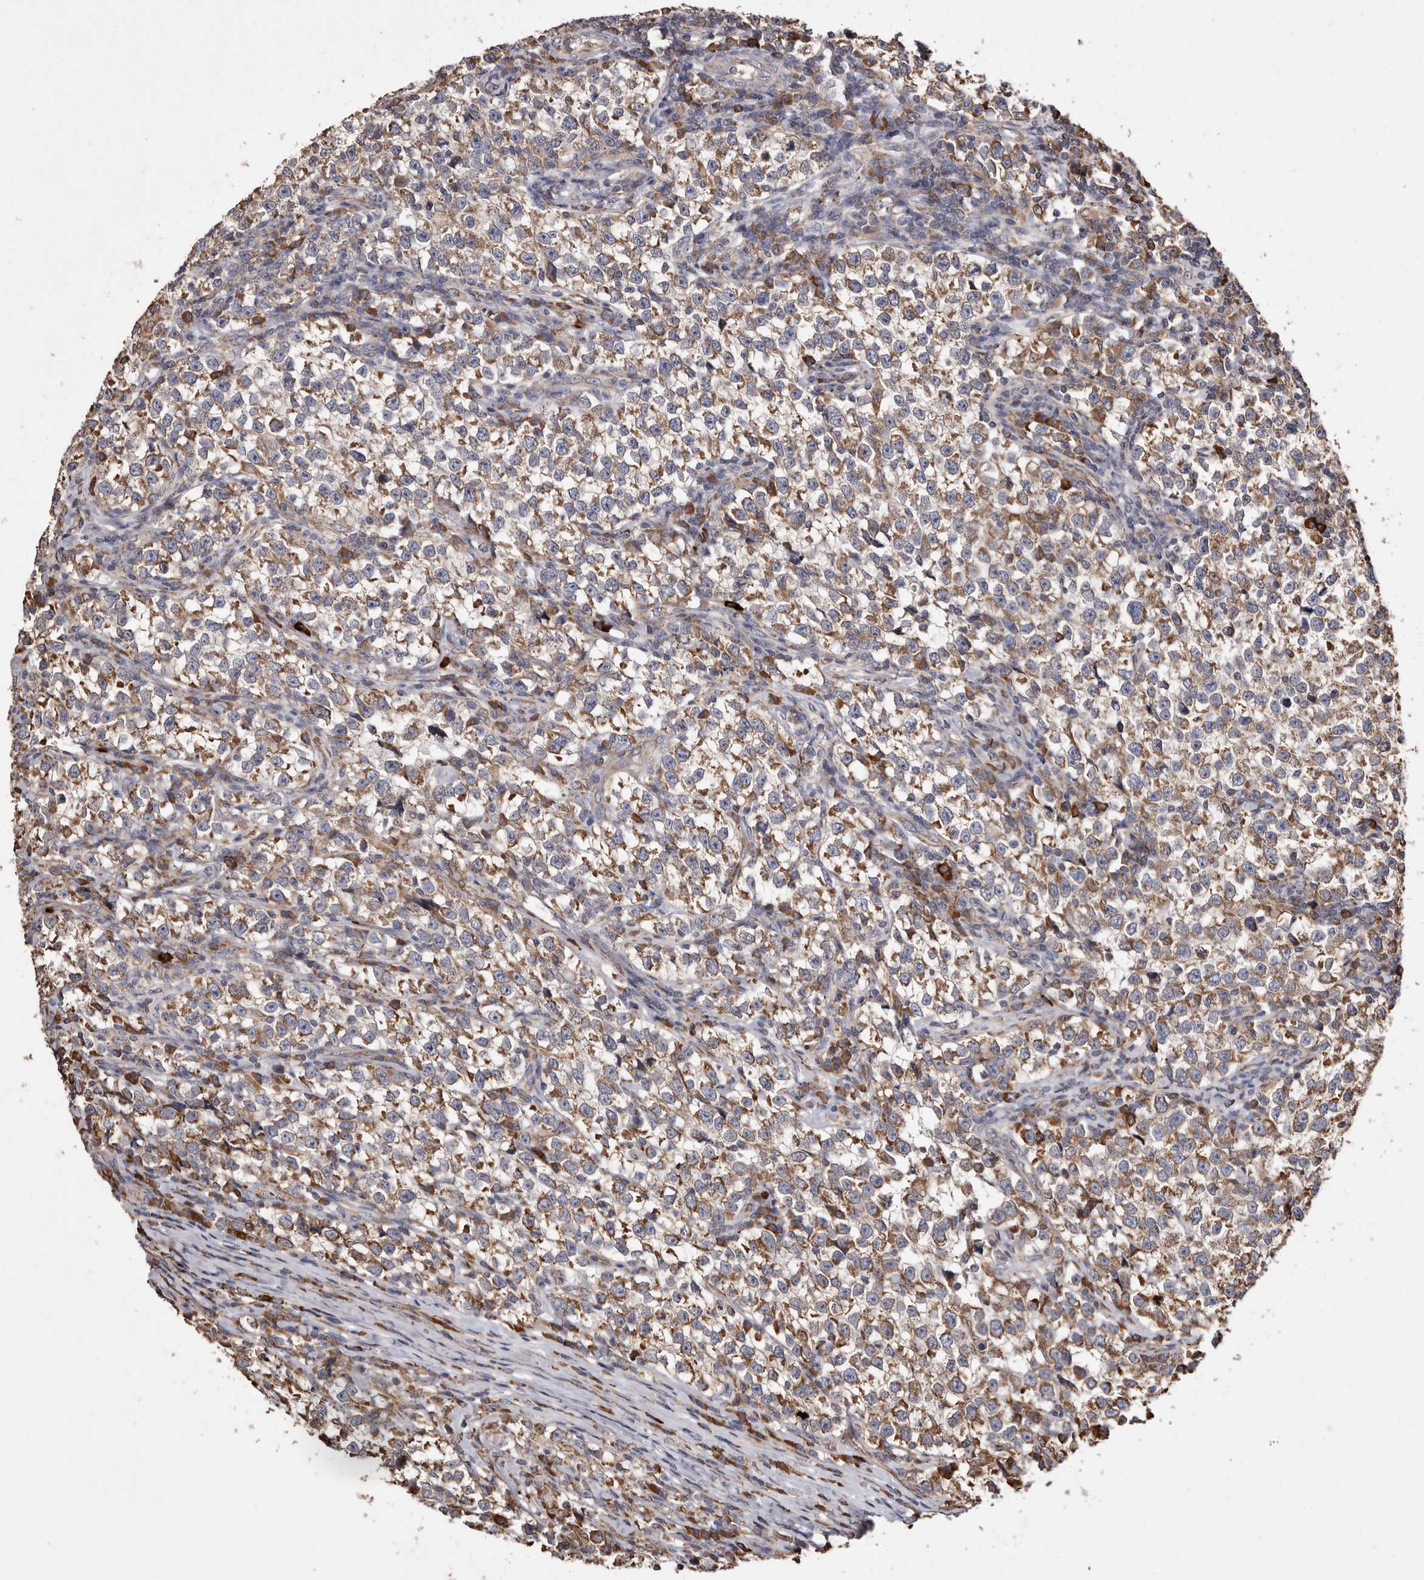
{"staining": {"intensity": "moderate", "quantity": ">75%", "location": "cytoplasmic/membranous"}, "tissue": "testis cancer", "cell_type": "Tumor cells", "image_type": "cancer", "snomed": [{"axis": "morphology", "description": "Normal tissue, NOS"}, {"axis": "morphology", "description": "Seminoma, NOS"}, {"axis": "topography", "description": "Testis"}], "caption": "This photomicrograph demonstrates immunohistochemistry (IHC) staining of testis seminoma, with medium moderate cytoplasmic/membranous staining in approximately >75% of tumor cells.", "gene": "STEAP2", "patient": {"sex": "male", "age": 43}}